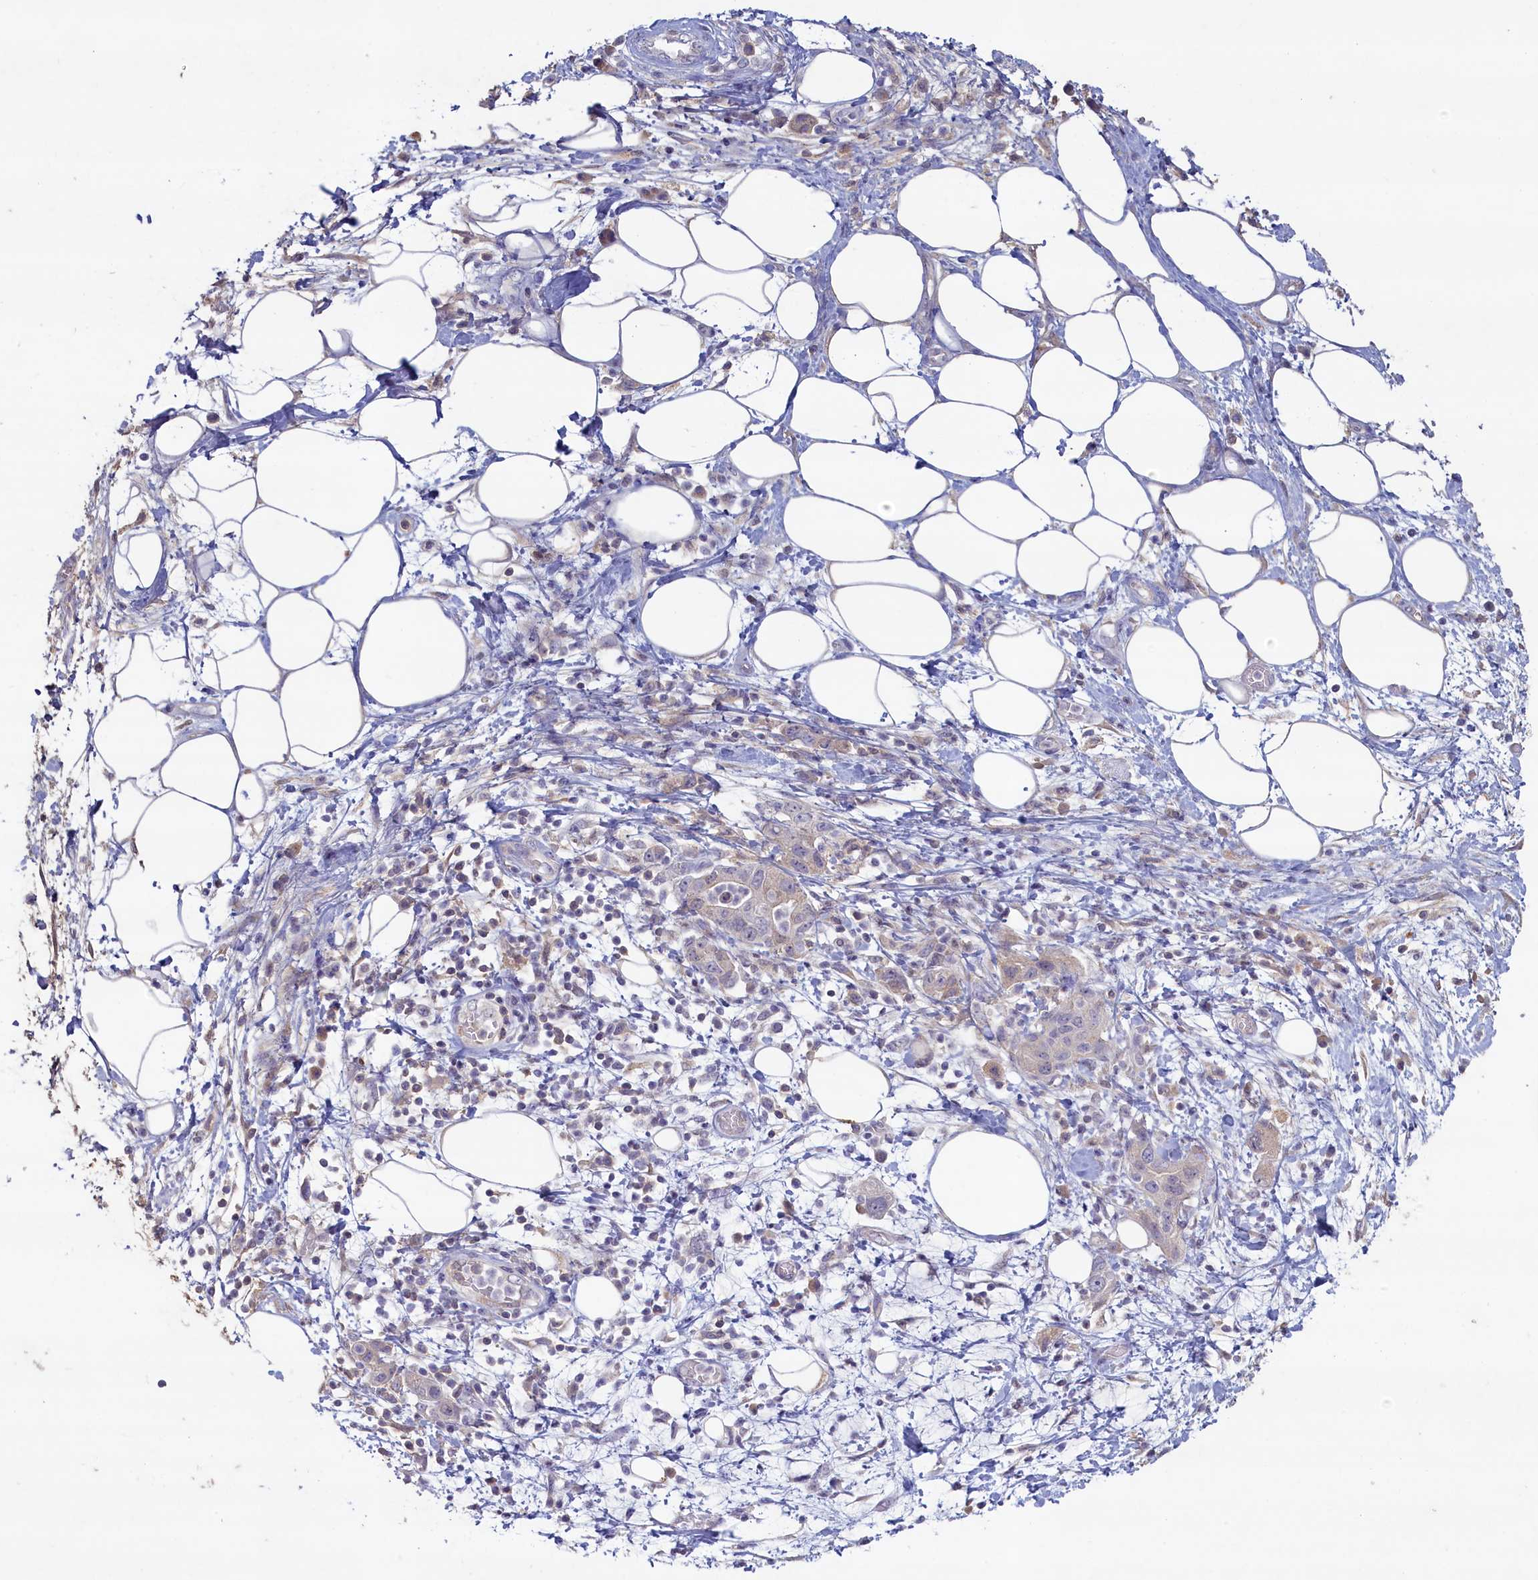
{"staining": {"intensity": "negative", "quantity": "none", "location": "none"}, "tissue": "pancreatic cancer", "cell_type": "Tumor cells", "image_type": "cancer", "snomed": [{"axis": "morphology", "description": "Adenocarcinoma, NOS"}, {"axis": "topography", "description": "Pancreas"}], "caption": "Photomicrograph shows no significant protein expression in tumor cells of adenocarcinoma (pancreatic). The staining is performed using DAB (3,3'-diaminobenzidine) brown chromogen with nuclei counter-stained in using hematoxylin.", "gene": "ATF7IP2", "patient": {"sex": "female", "age": 73}}